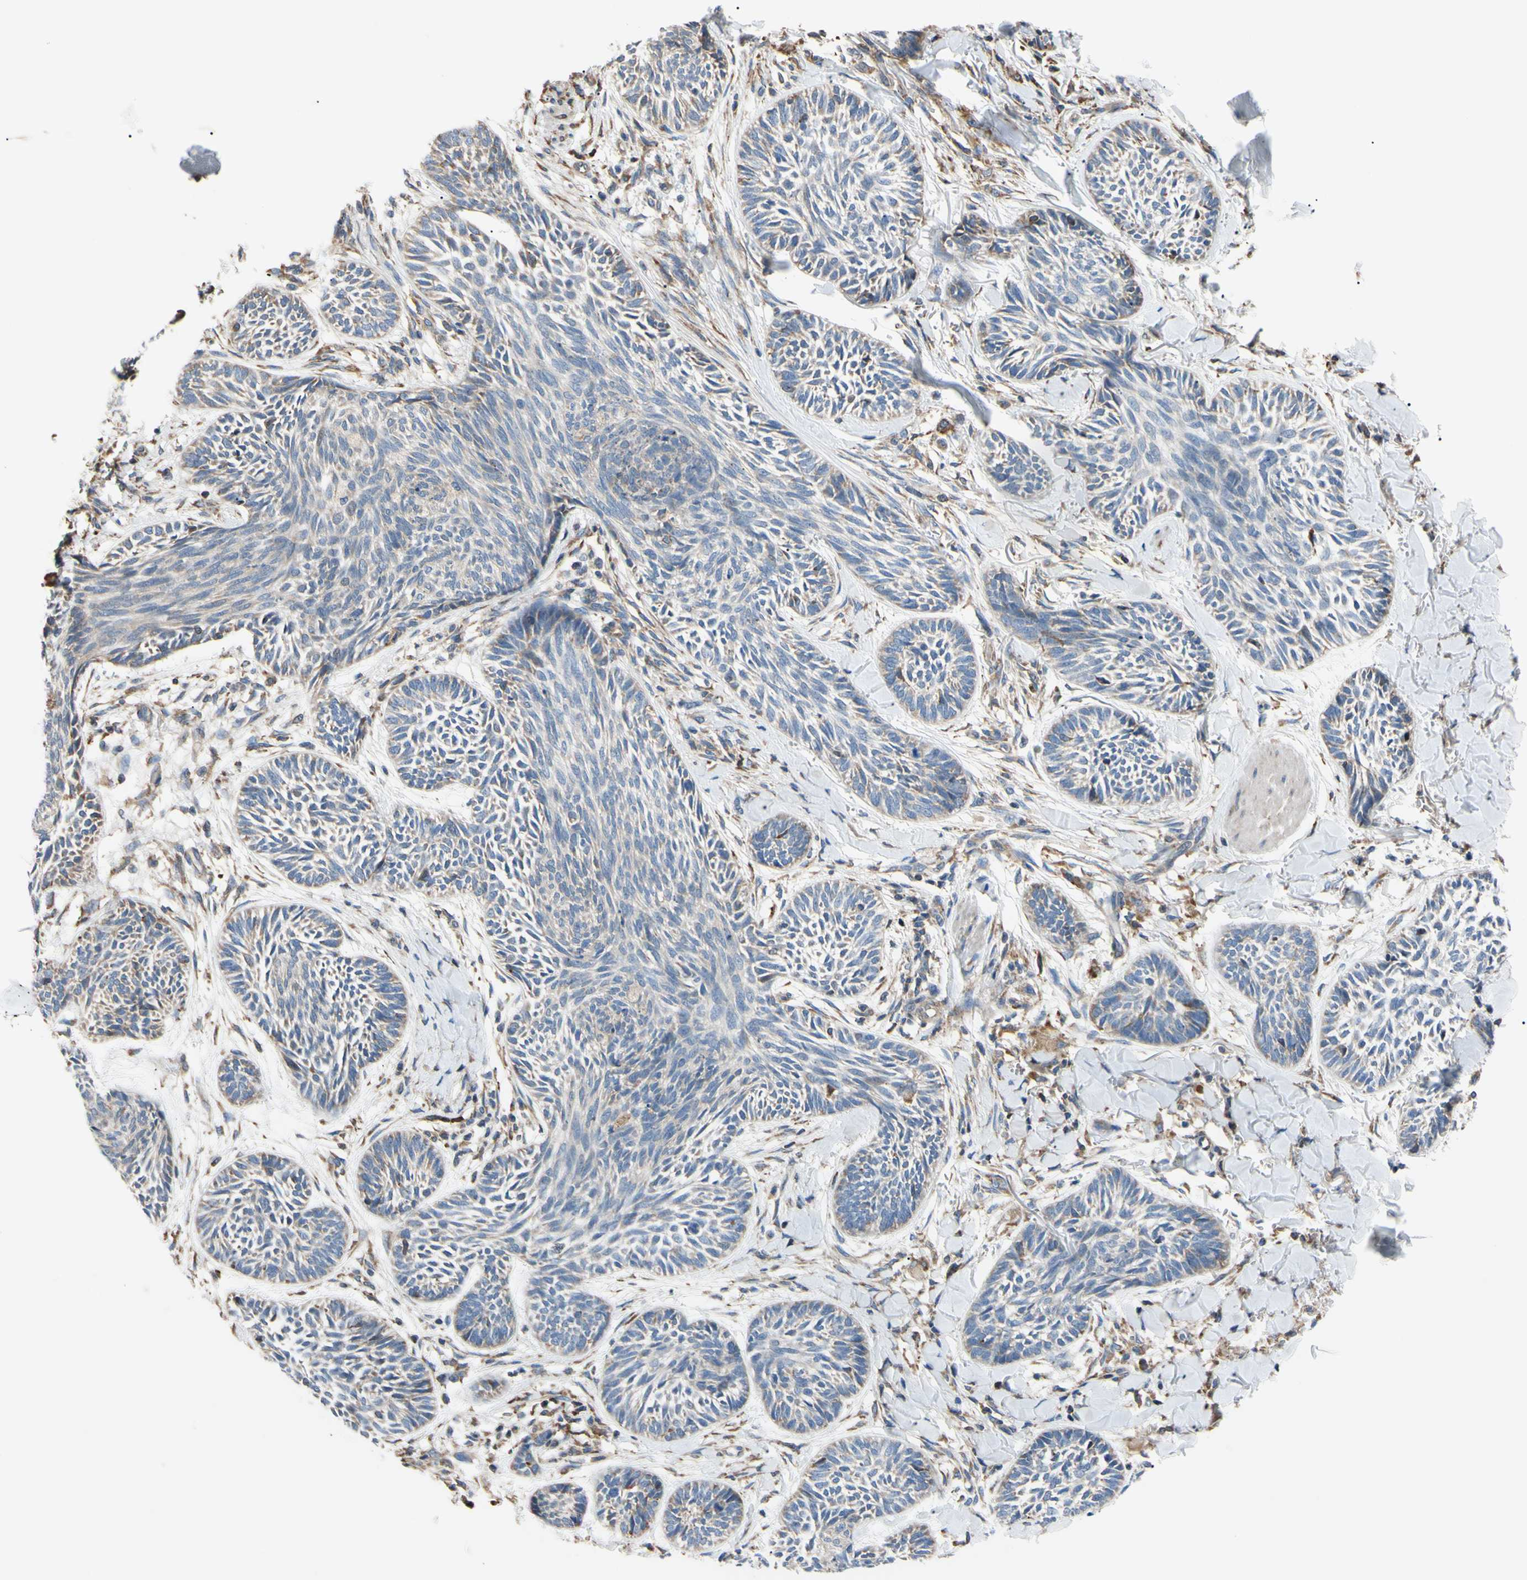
{"staining": {"intensity": "weak", "quantity": "<25%", "location": "cytoplasmic/membranous"}, "tissue": "skin cancer", "cell_type": "Tumor cells", "image_type": "cancer", "snomed": [{"axis": "morphology", "description": "Papilloma, NOS"}, {"axis": "morphology", "description": "Basal cell carcinoma"}, {"axis": "topography", "description": "Skin"}], "caption": "The photomicrograph demonstrates no staining of tumor cells in skin cancer (basal cell carcinoma). (Immunohistochemistry (ihc), brightfield microscopy, high magnification).", "gene": "BMF", "patient": {"sex": "male", "age": 87}}